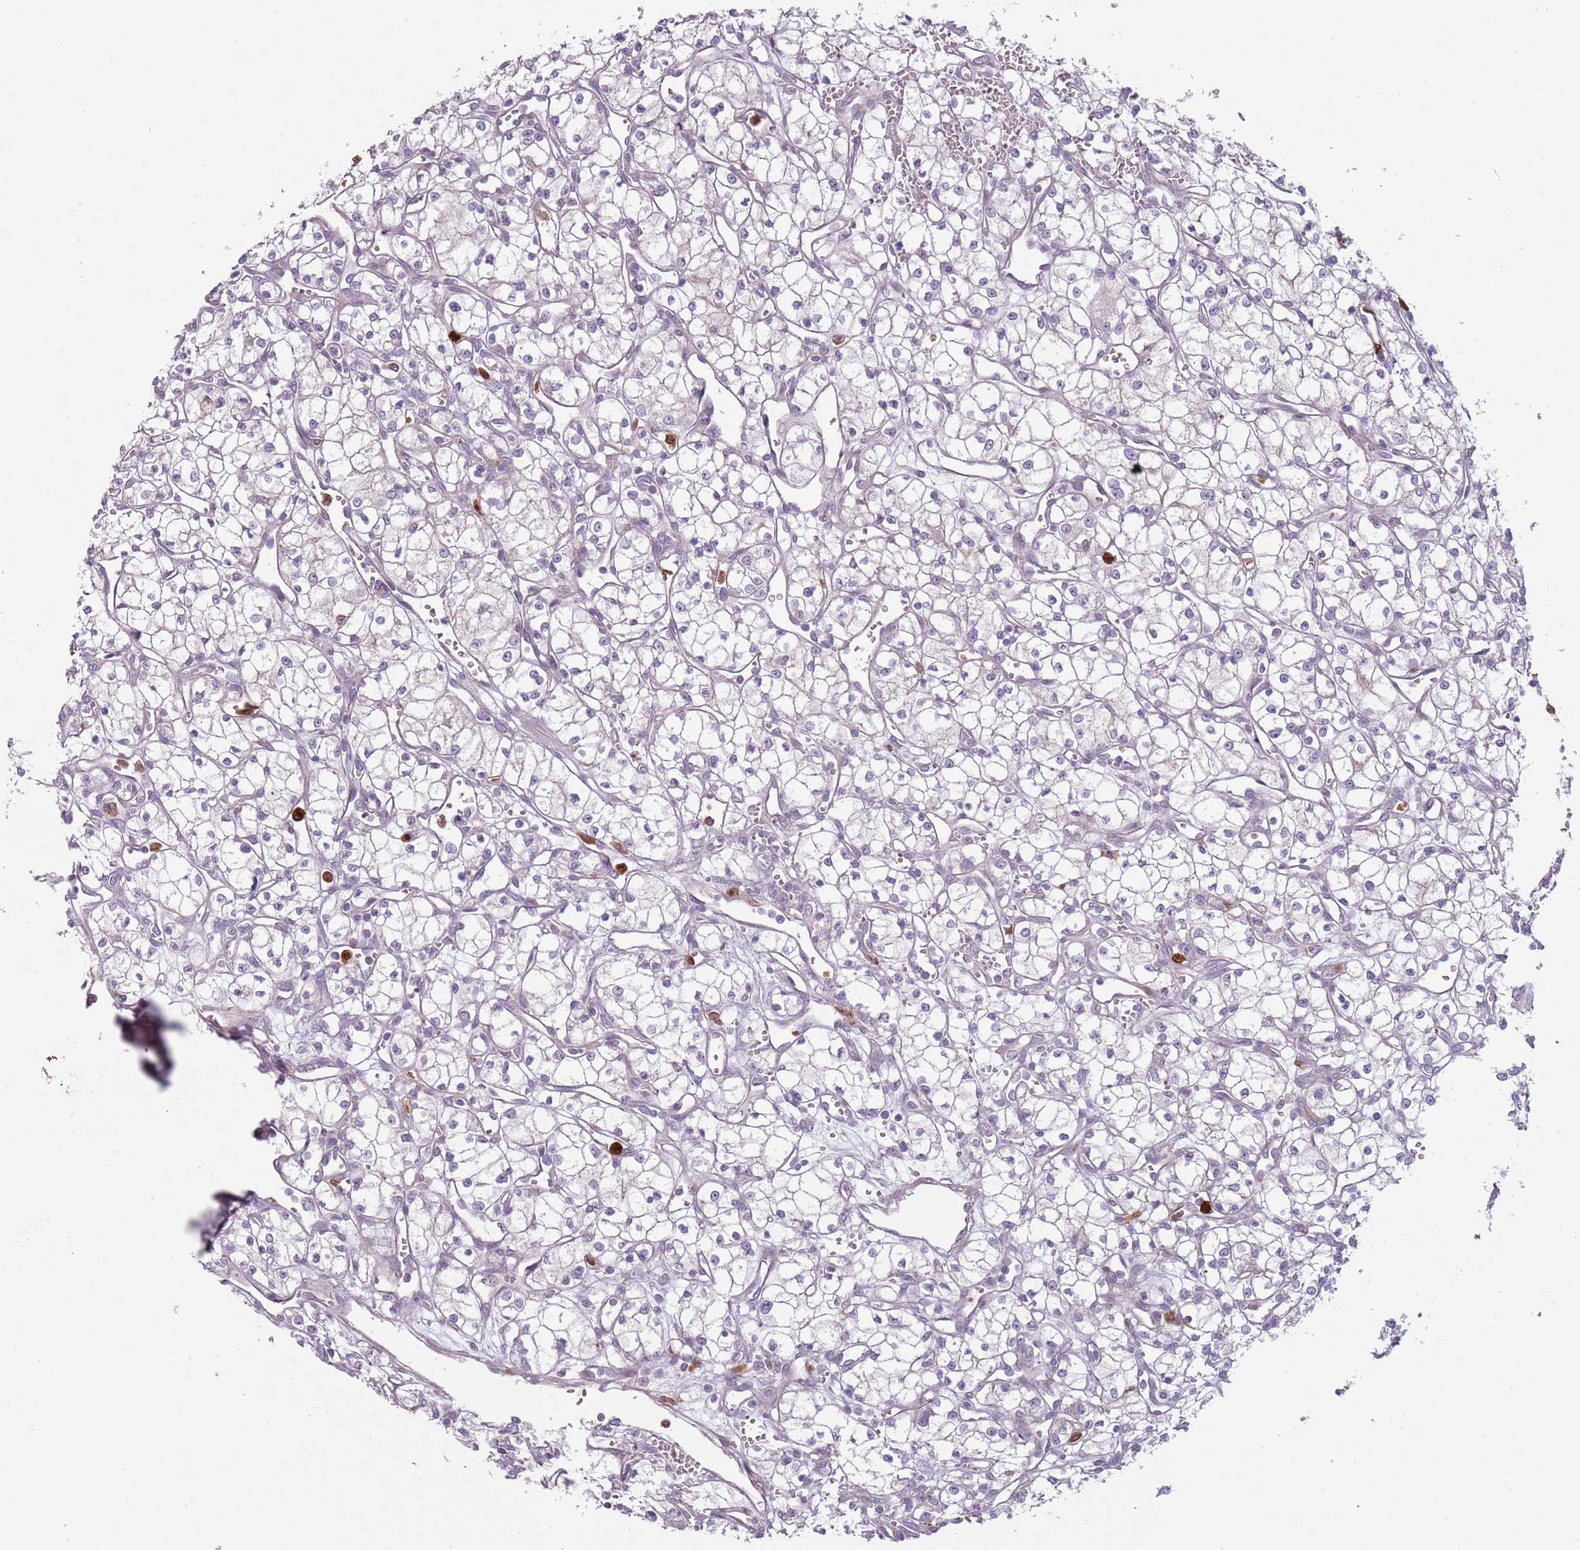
{"staining": {"intensity": "negative", "quantity": "none", "location": "none"}, "tissue": "renal cancer", "cell_type": "Tumor cells", "image_type": "cancer", "snomed": [{"axis": "morphology", "description": "Adenocarcinoma, NOS"}, {"axis": "topography", "description": "Kidney"}], "caption": "A histopathology image of adenocarcinoma (renal) stained for a protein demonstrates no brown staining in tumor cells.", "gene": "SPAG4", "patient": {"sex": "male", "age": 59}}